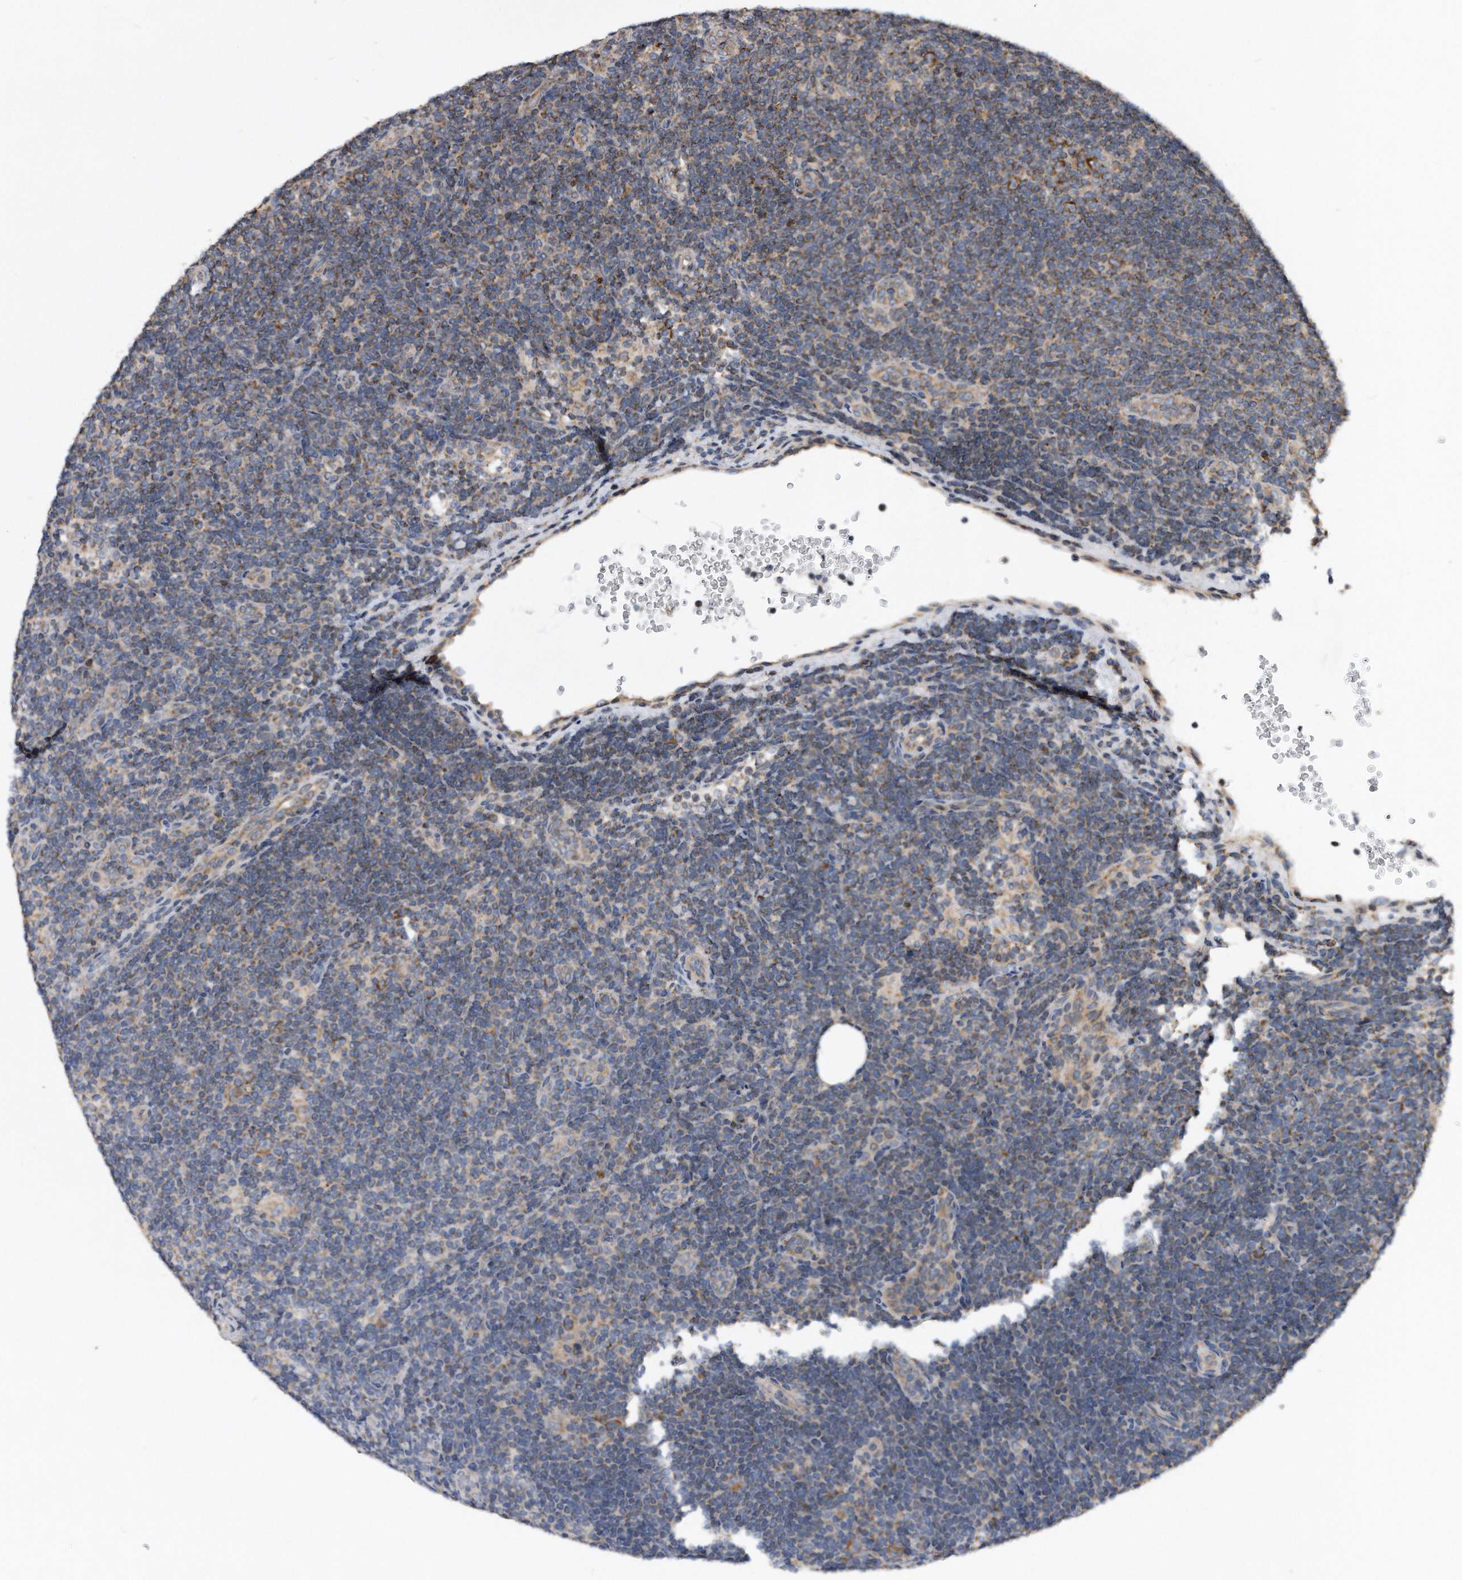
{"staining": {"intensity": "moderate", "quantity": ">75%", "location": "cytoplasmic/membranous"}, "tissue": "lymphoma", "cell_type": "Tumor cells", "image_type": "cancer", "snomed": [{"axis": "morphology", "description": "Hodgkin's disease, NOS"}, {"axis": "topography", "description": "Lymph node"}], "caption": "About >75% of tumor cells in Hodgkin's disease exhibit moderate cytoplasmic/membranous protein positivity as visualized by brown immunohistochemical staining.", "gene": "PPP5C", "patient": {"sex": "female", "age": 57}}